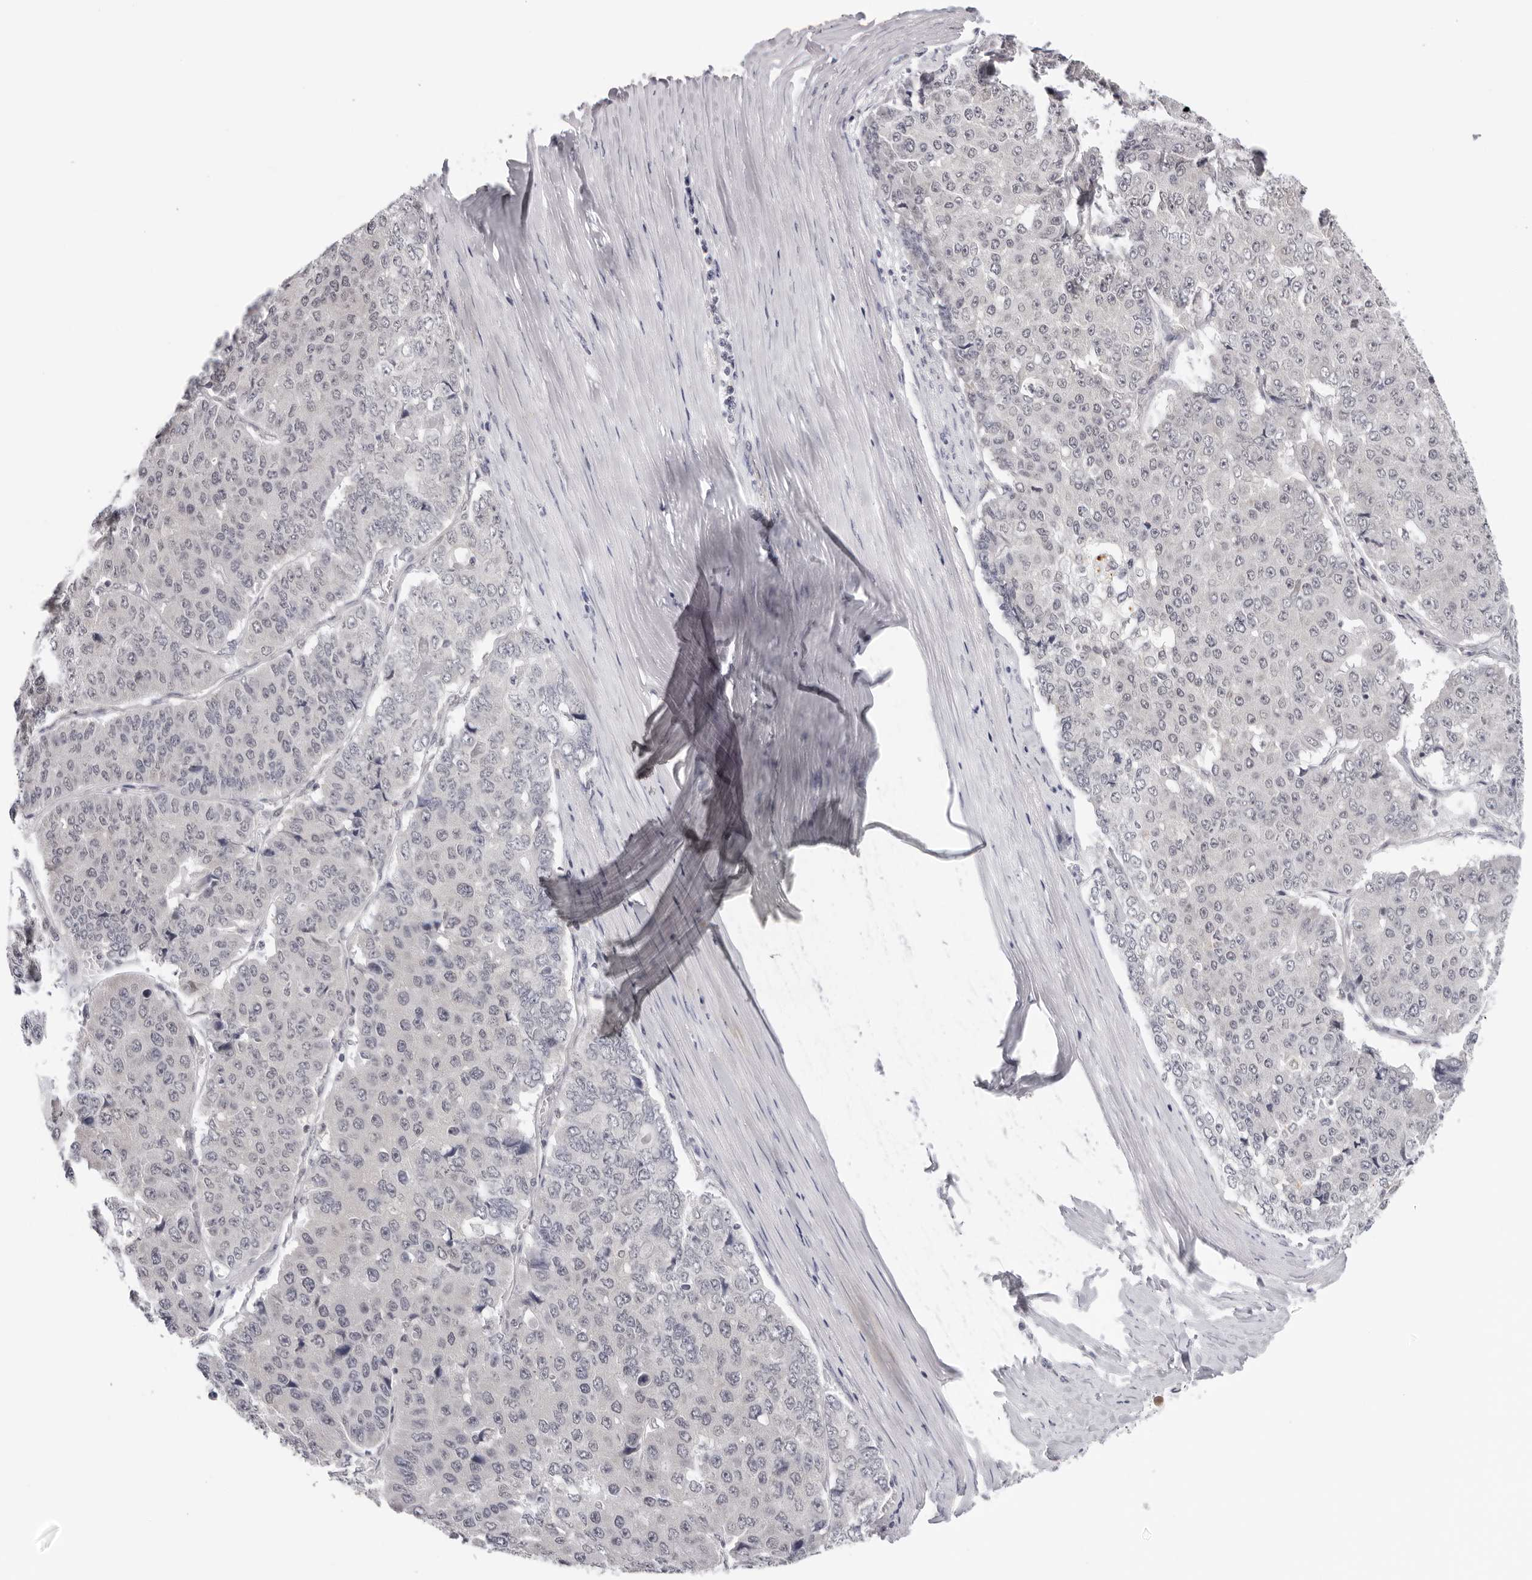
{"staining": {"intensity": "negative", "quantity": "none", "location": "none"}, "tissue": "pancreatic cancer", "cell_type": "Tumor cells", "image_type": "cancer", "snomed": [{"axis": "morphology", "description": "Adenocarcinoma, NOS"}, {"axis": "topography", "description": "Pancreas"}], "caption": "Tumor cells are negative for brown protein staining in pancreatic cancer.", "gene": "PRUNE1", "patient": {"sex": "male", "age": 50}}